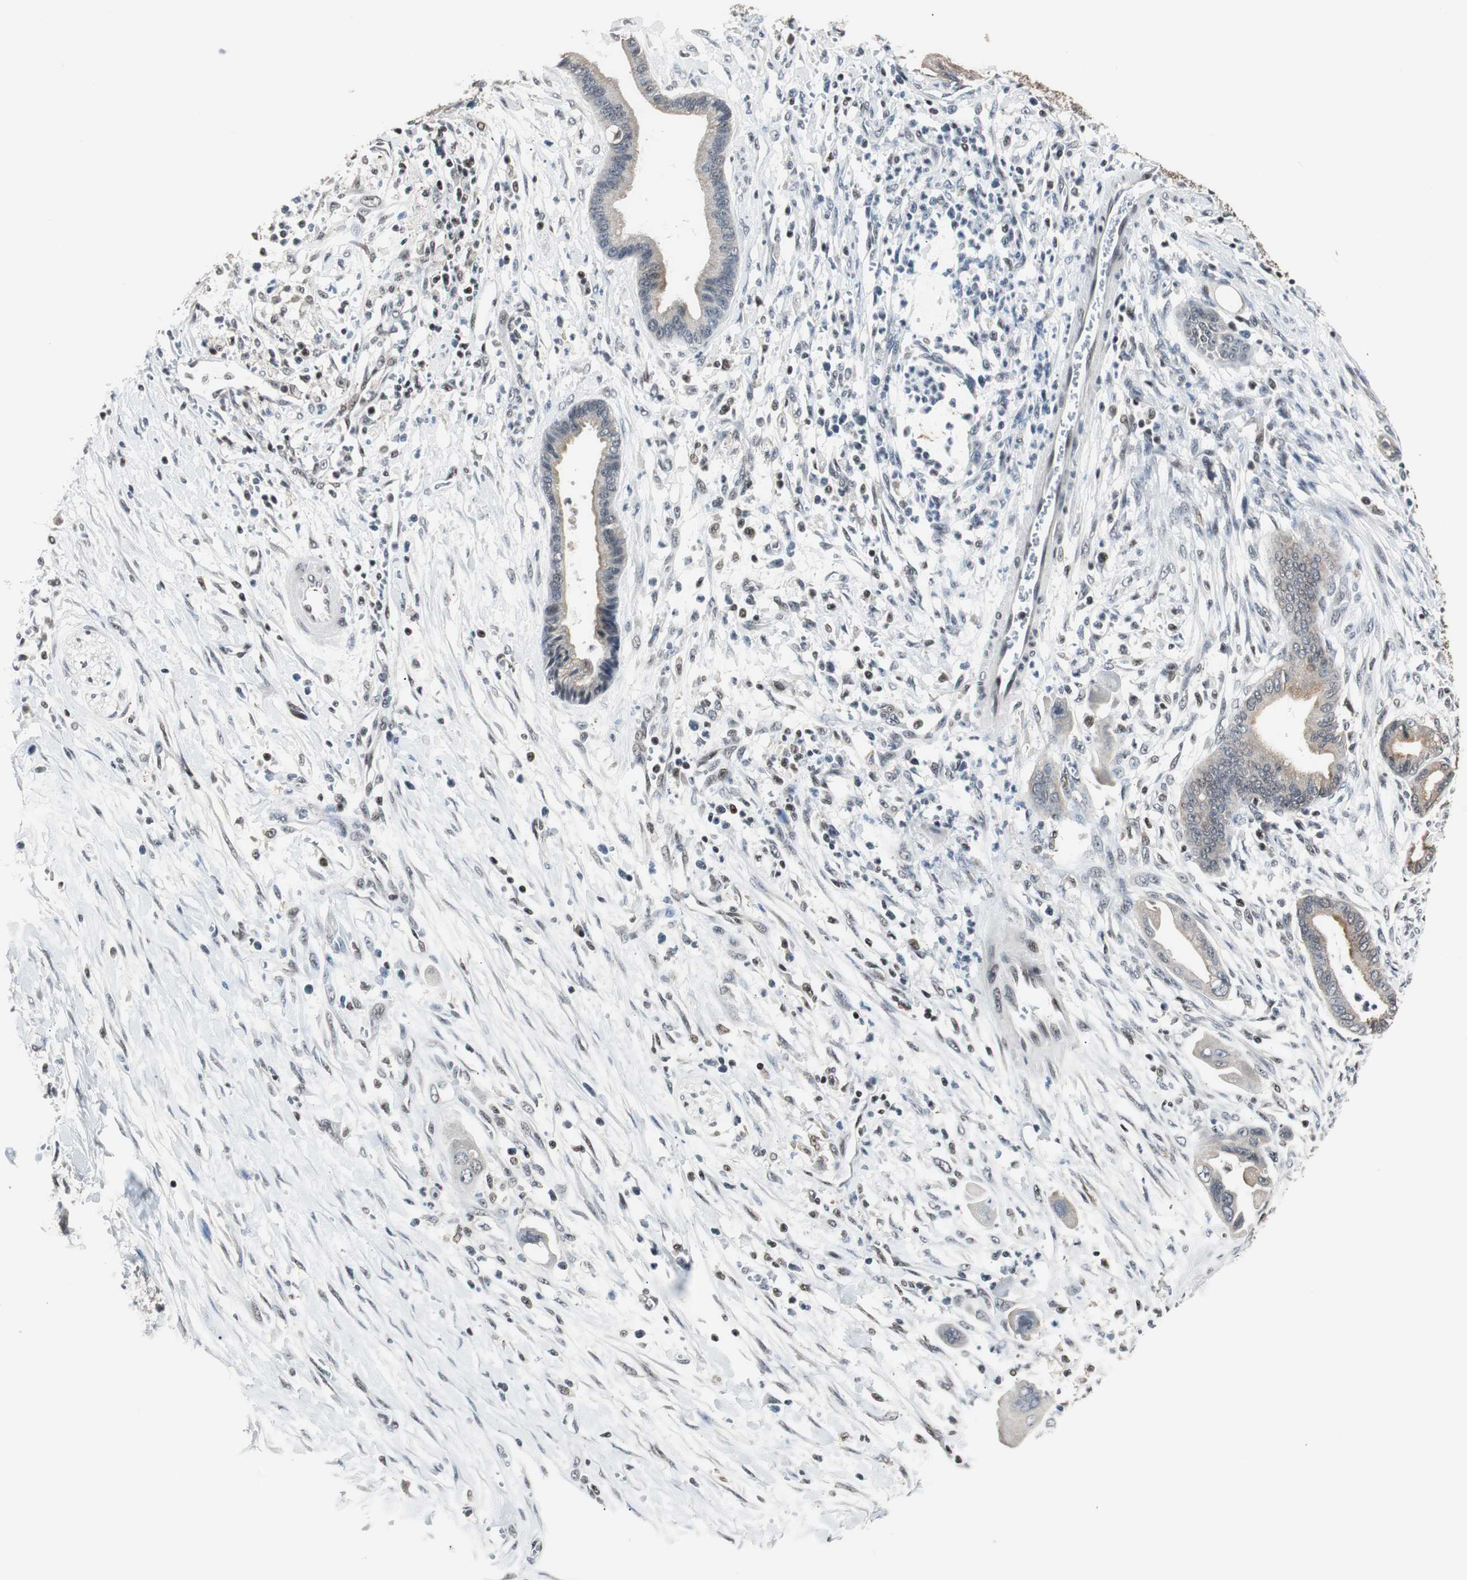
{"staining": {"intensity": "weak", "quantity": ">75%", "location": "cytoplasmic/membranous"}, "tissue": "pancreatic cancer", "cell_type": "Tumor cells", "image_type": "cancer", "snomed": [{"axis": "morphology", "description": "Adenocarcinoma, NOS"}, {"axis": "topography", "description": "Pancreas"}], "caption": "Protein staining by IHC exhibits weak cytoplasmic/membranous expression in about >75% of tumor cells in adenocarcinoma (pancreatic). The protein of interest is shown in brown color, while the nuclei are stained blue.", "gene": "TERF2IP", "patient": {"sex": "male", "age": 59}}